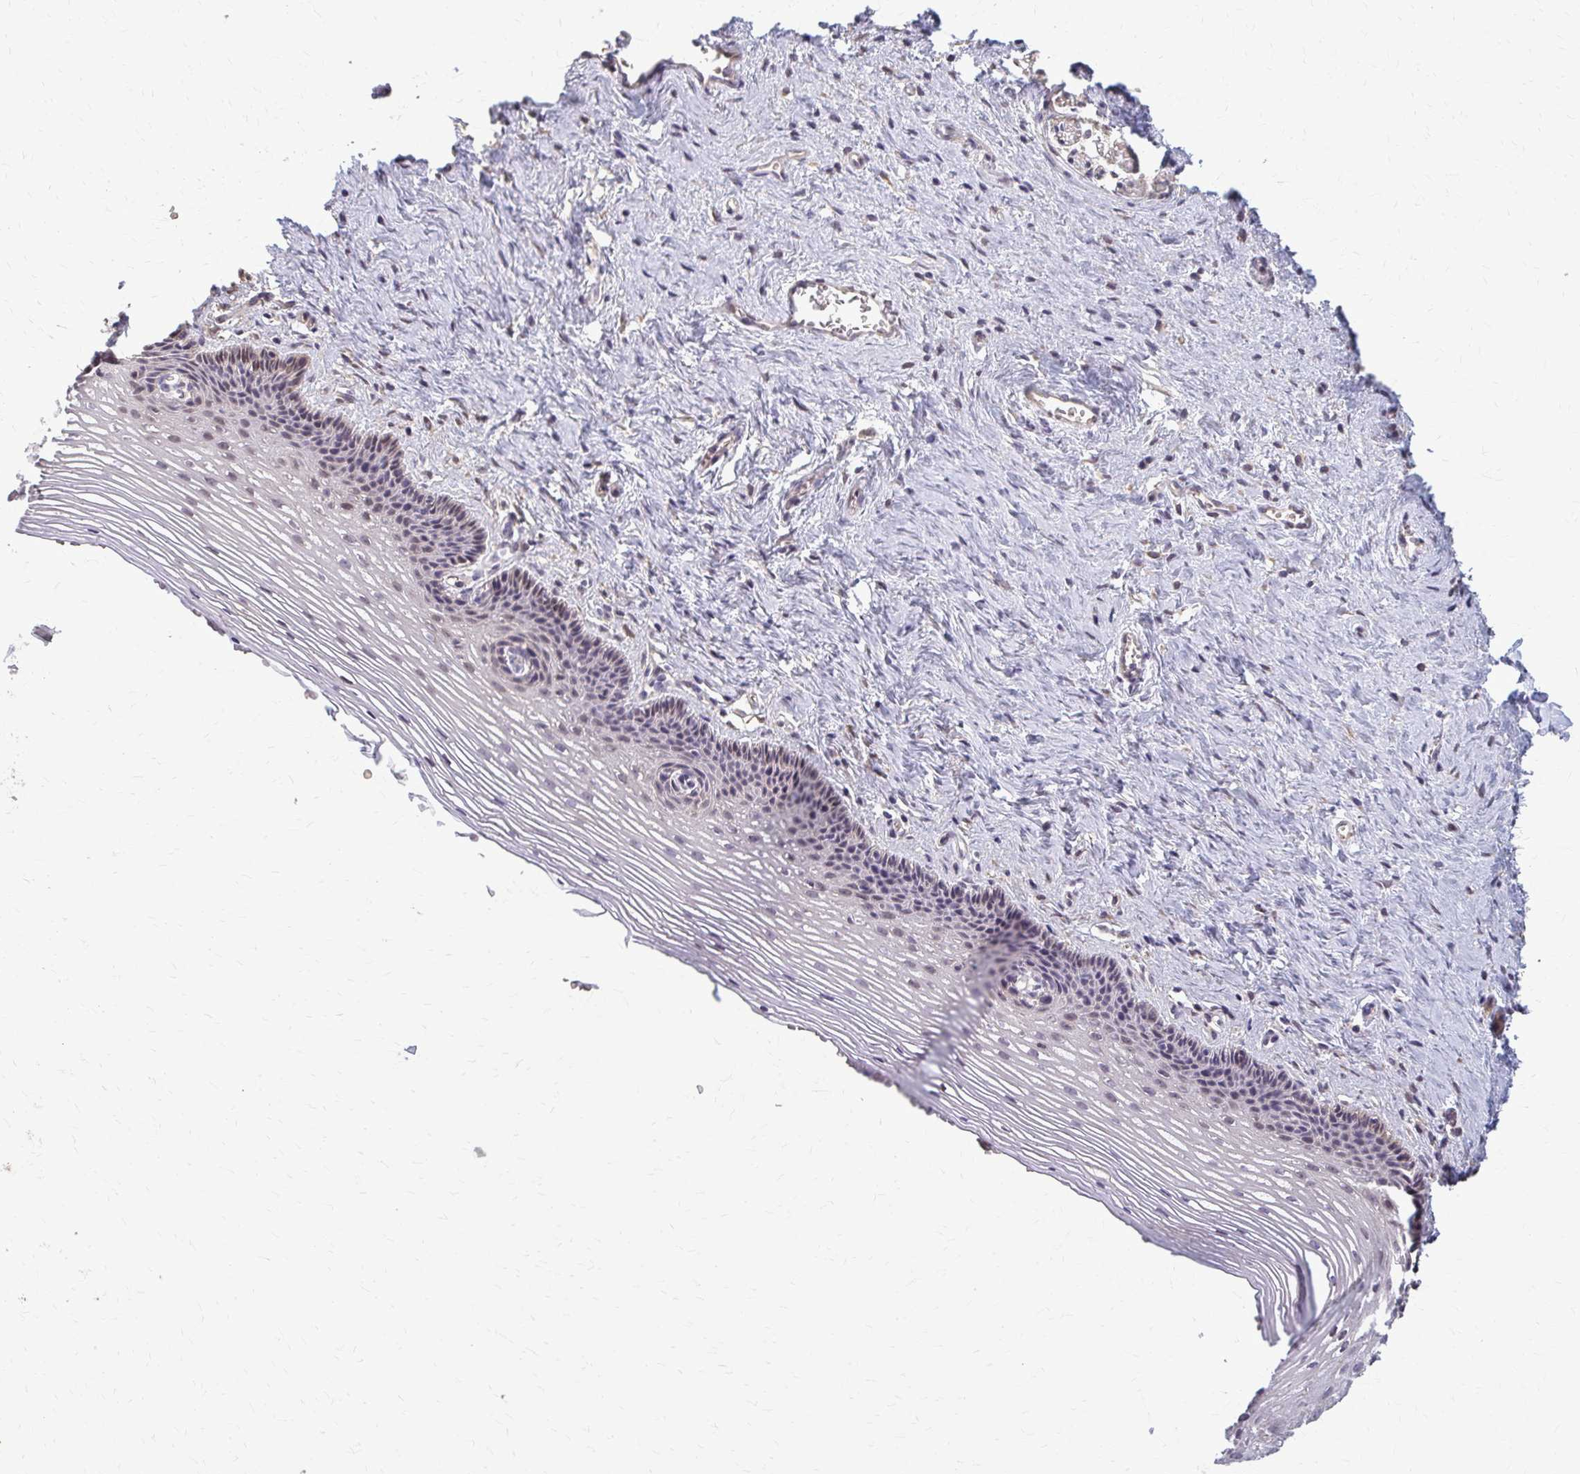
{"staining": {"intensity": "moderate", "quantity": "<25%", "location": "nuclear"}, "tissue": "vagina", "cell_type": "Squamous epithelial cells", "image_type": "normal", "snomed": [{"axis": "morphology", "description": "Normal tissue, NOS"}, {"axis": "topography", "description": "Vagina"}, {"axis": "topography", "description": "Cervix"}], "caption": "Immunohistochemical staining of normal human vagina exhibits <25% levels of moderate nuclear protein expression in about <25% of squamous epithelial cells. Ihc stains the protein in brown and the nuclei are stained blue.", "gene": "ZNF34", "patient": {"sex": "female", "age": 37}}